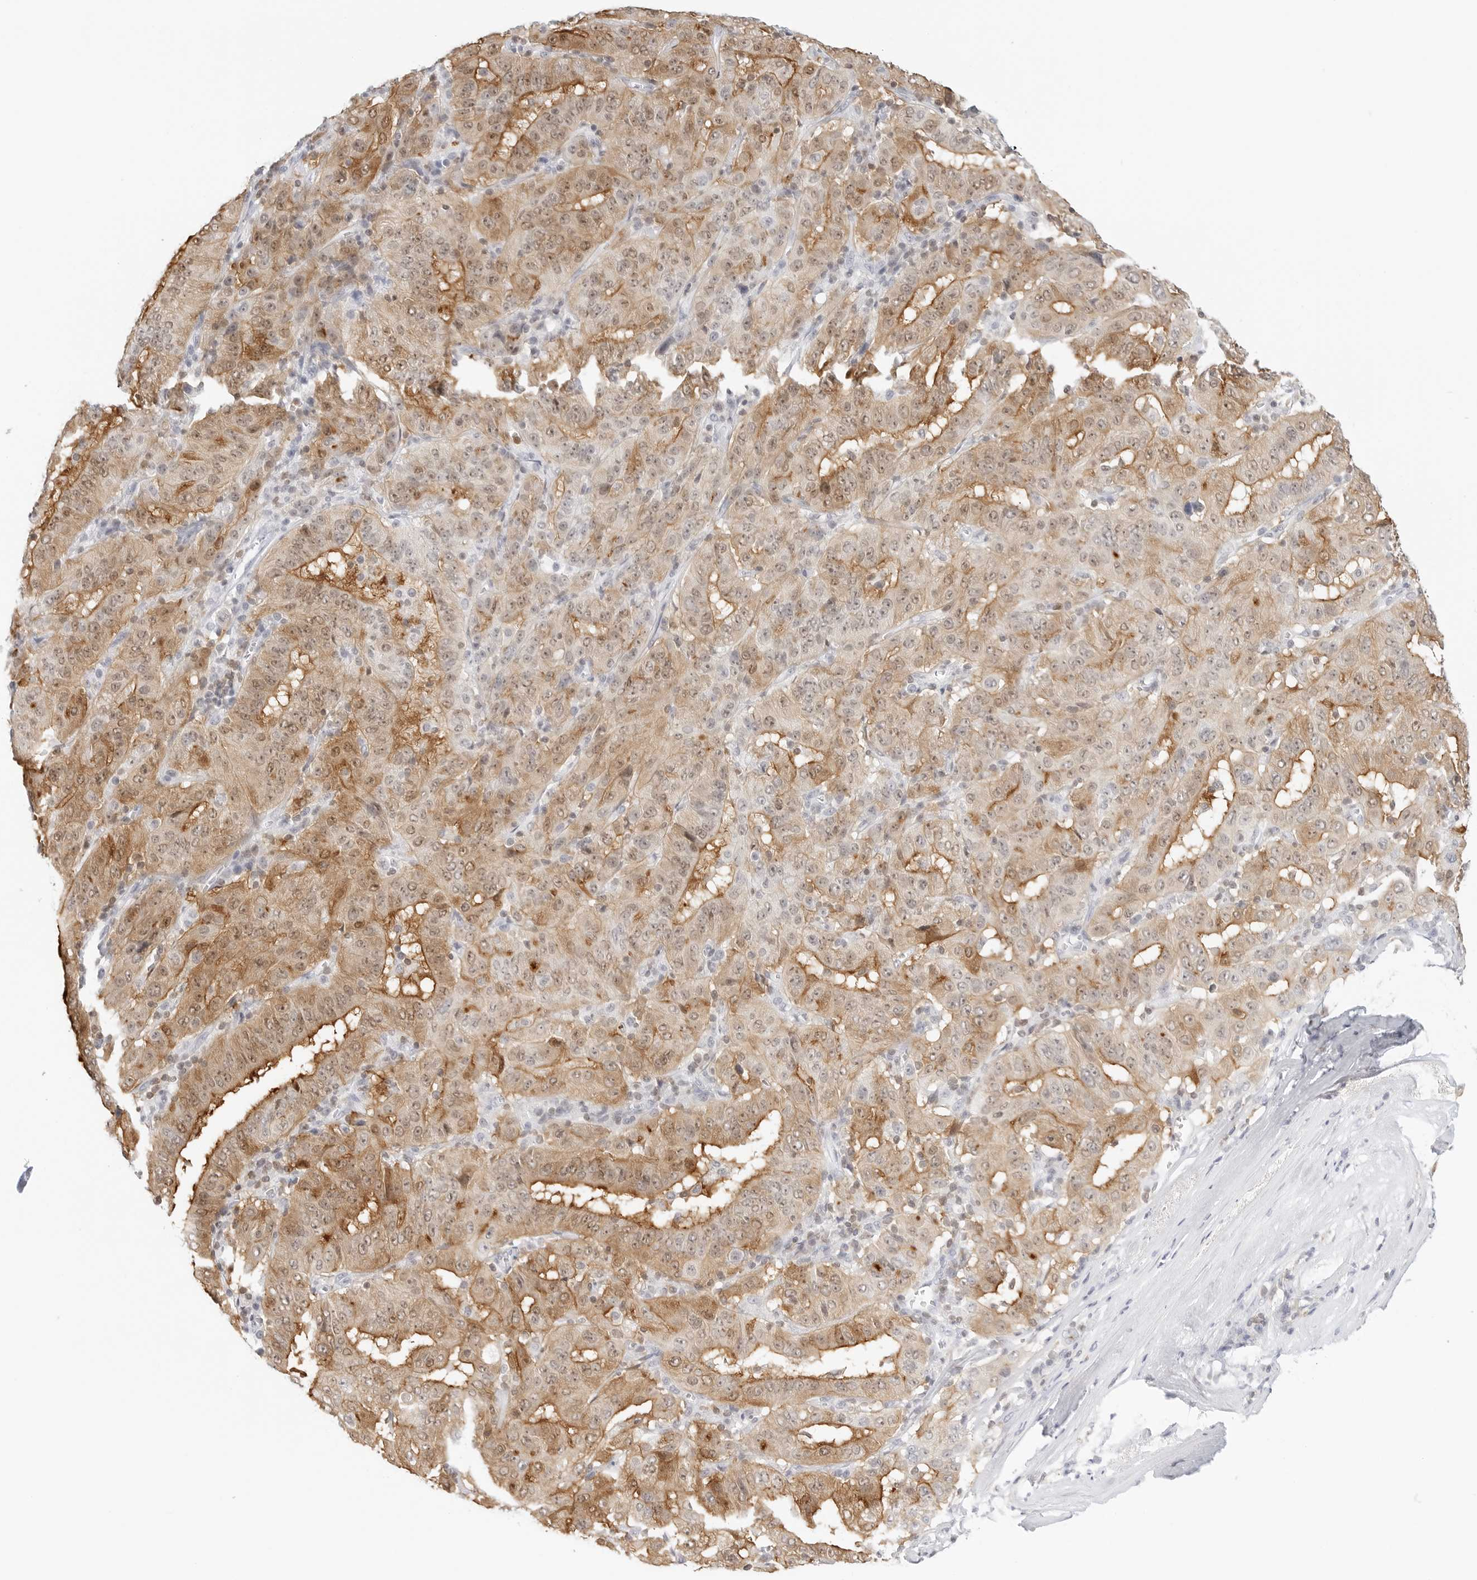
{"staining": {"intensity": "moderate", "quantity": ">75%", "location": "cytoplasmic/membranous,nuclear"}, "tissue": "pancreatic cancer", "cell_type": "Tumor cells", "image_type": "cancer", "snomed": [{"axis": "morphology", "description": "Adenocarcinoma, NOS"}, {"axis": "topography", "description": "Pancreas"}], "caption": "The histopathology image exhibits a brown stain indicating the presence of a protein in the cytoplasmic/membranous and nuclear of tumor cells in pancreatic adenocarcinoma.", "gene": "SLC9A3R1", "patient": {"sex": "male", "age": 63}}